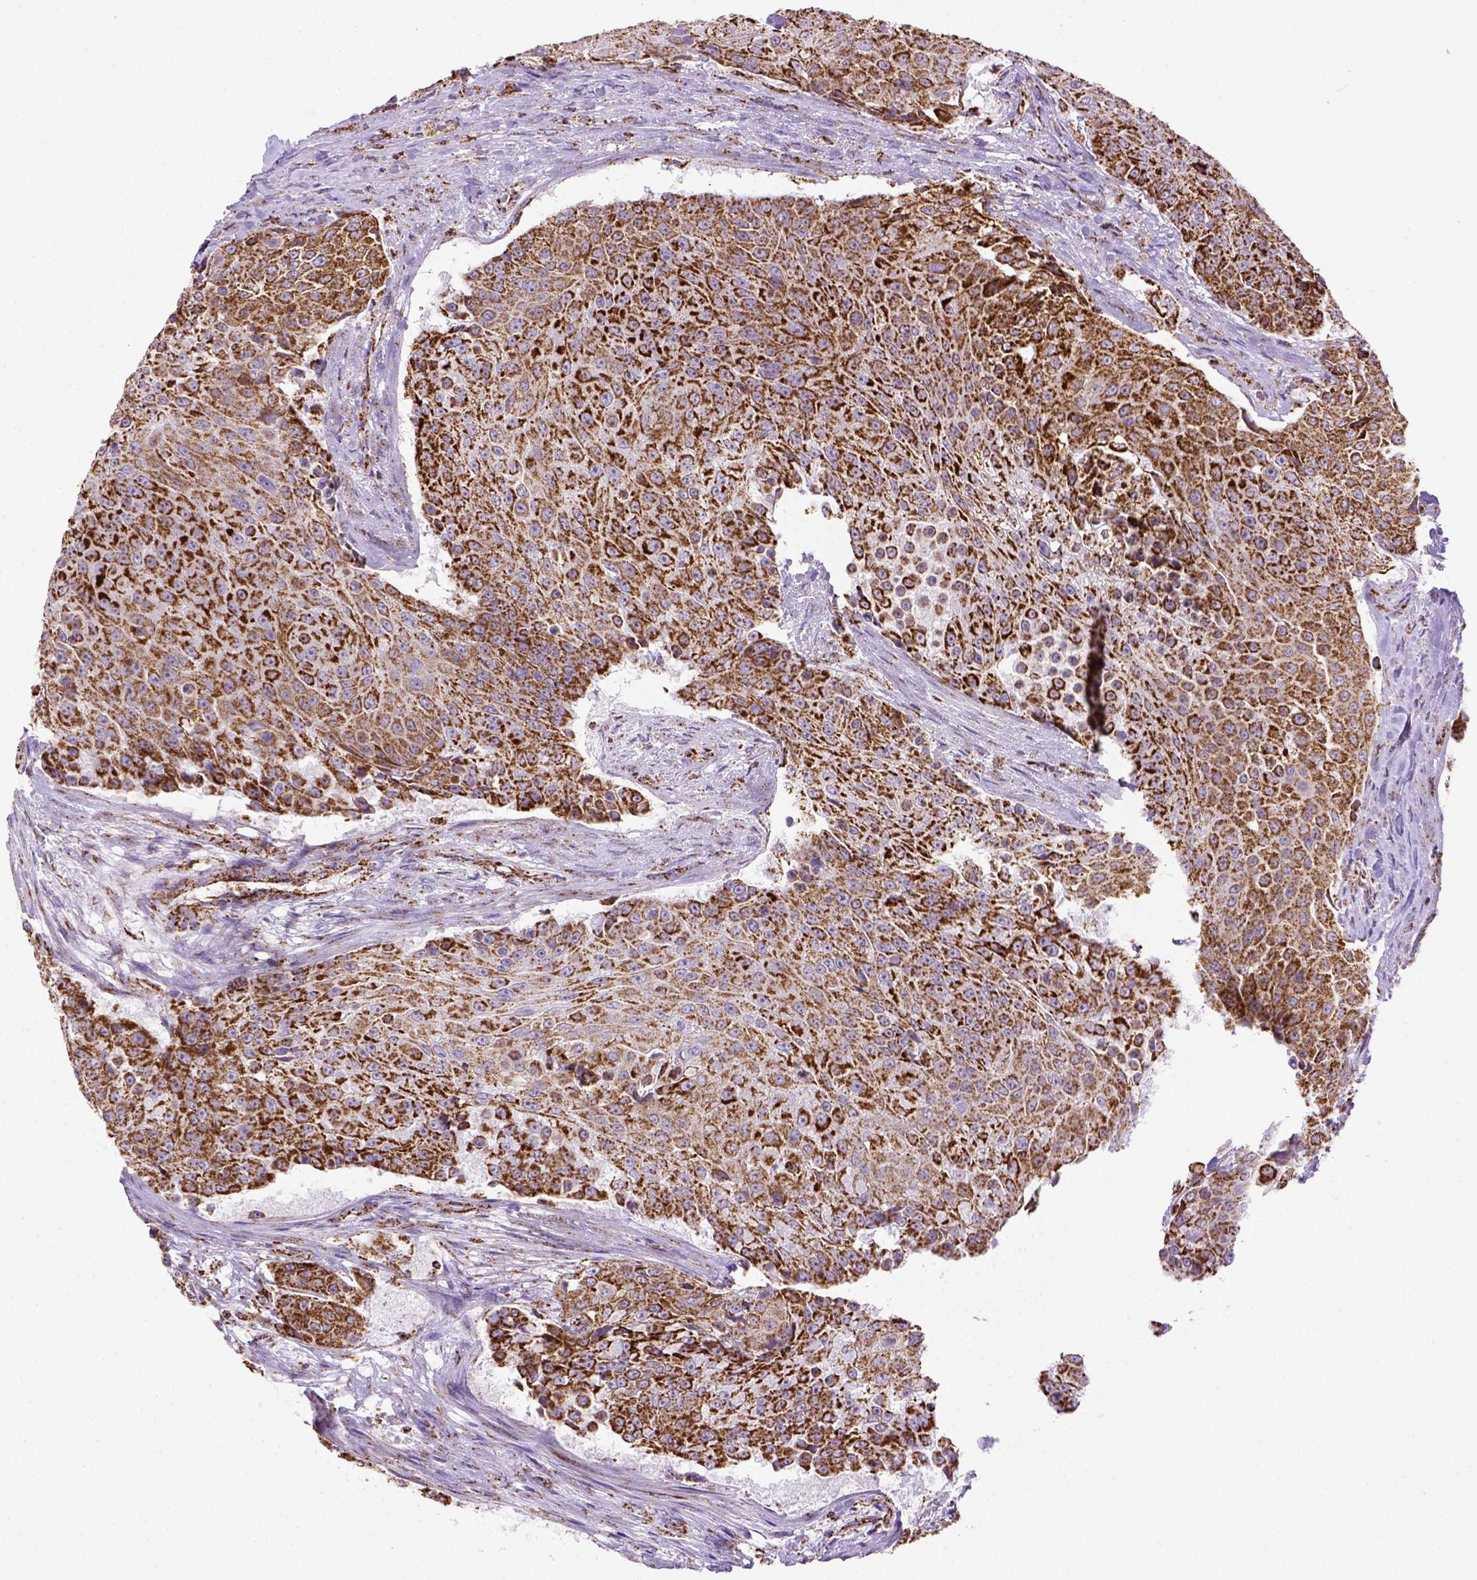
{"staining": {"intensity": "strong", "quantity": ">75%", "location": "cytoplasmic/membranous"}, "tissue": "urothelial cancer", "cell_type": "Tumor cells", "image_type": "cancer", "snomed": [{"axis": "morphology", "description": "Urothelial carcinoma, High grade"}, {"axis": "topography", "description": "Urinary bladder"}], "caption": "Protein expression analysis of human urothelial carcinoma (high-grade) reveals strong cytoplasmic/membranous positivity in about >75% of tumor cells.", "gene": "MT-CO1", "patient": {"sex": "female", "age": 63}}